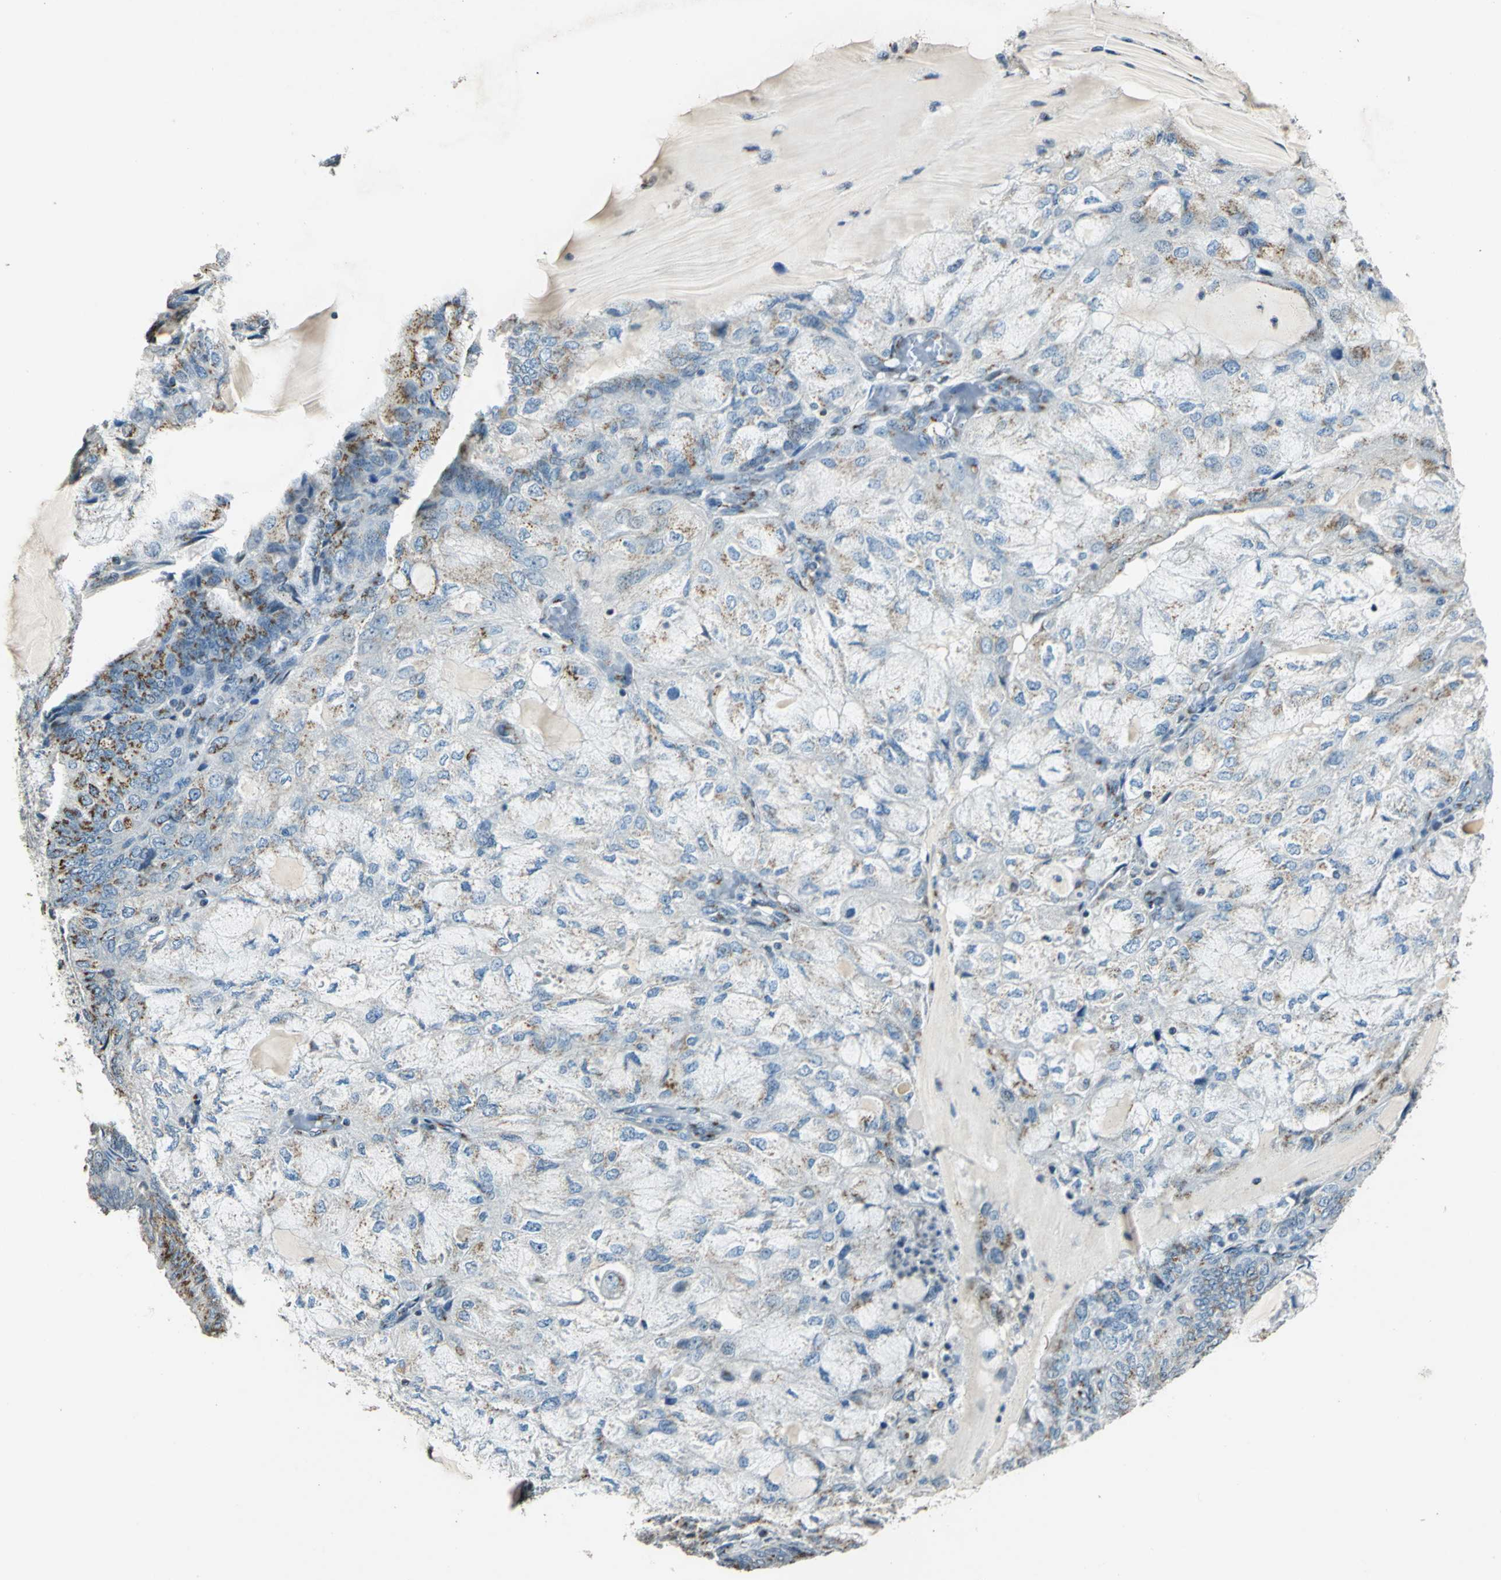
{"staining": {"intensity": "moderate", "quantity": "25%-75%", "location": "cytoplasmic/membranous"}, "tissue": "endometrial cancer", "cell_type": "Tumor cells", "image_type": "cancer", "snomed": [{"axis": "morphology", "description": "Adenocarcinoma, NOS"}, {"axis": "topography", "description": "Endometrium"}], "caption": "DAB immunohistochemical staining of human endometrial adenocarcinoma shows moderate cytoplasmic/membranous protein positivity in approximately 25%-75% of tumor cells. The protein of interest is stained brown, and the nuclei are stained in blue (DAB IHC with brightfield microscopy, high magnification).", "gene": "TMEM115", "patient": {"sex": "female", "age": 81}}